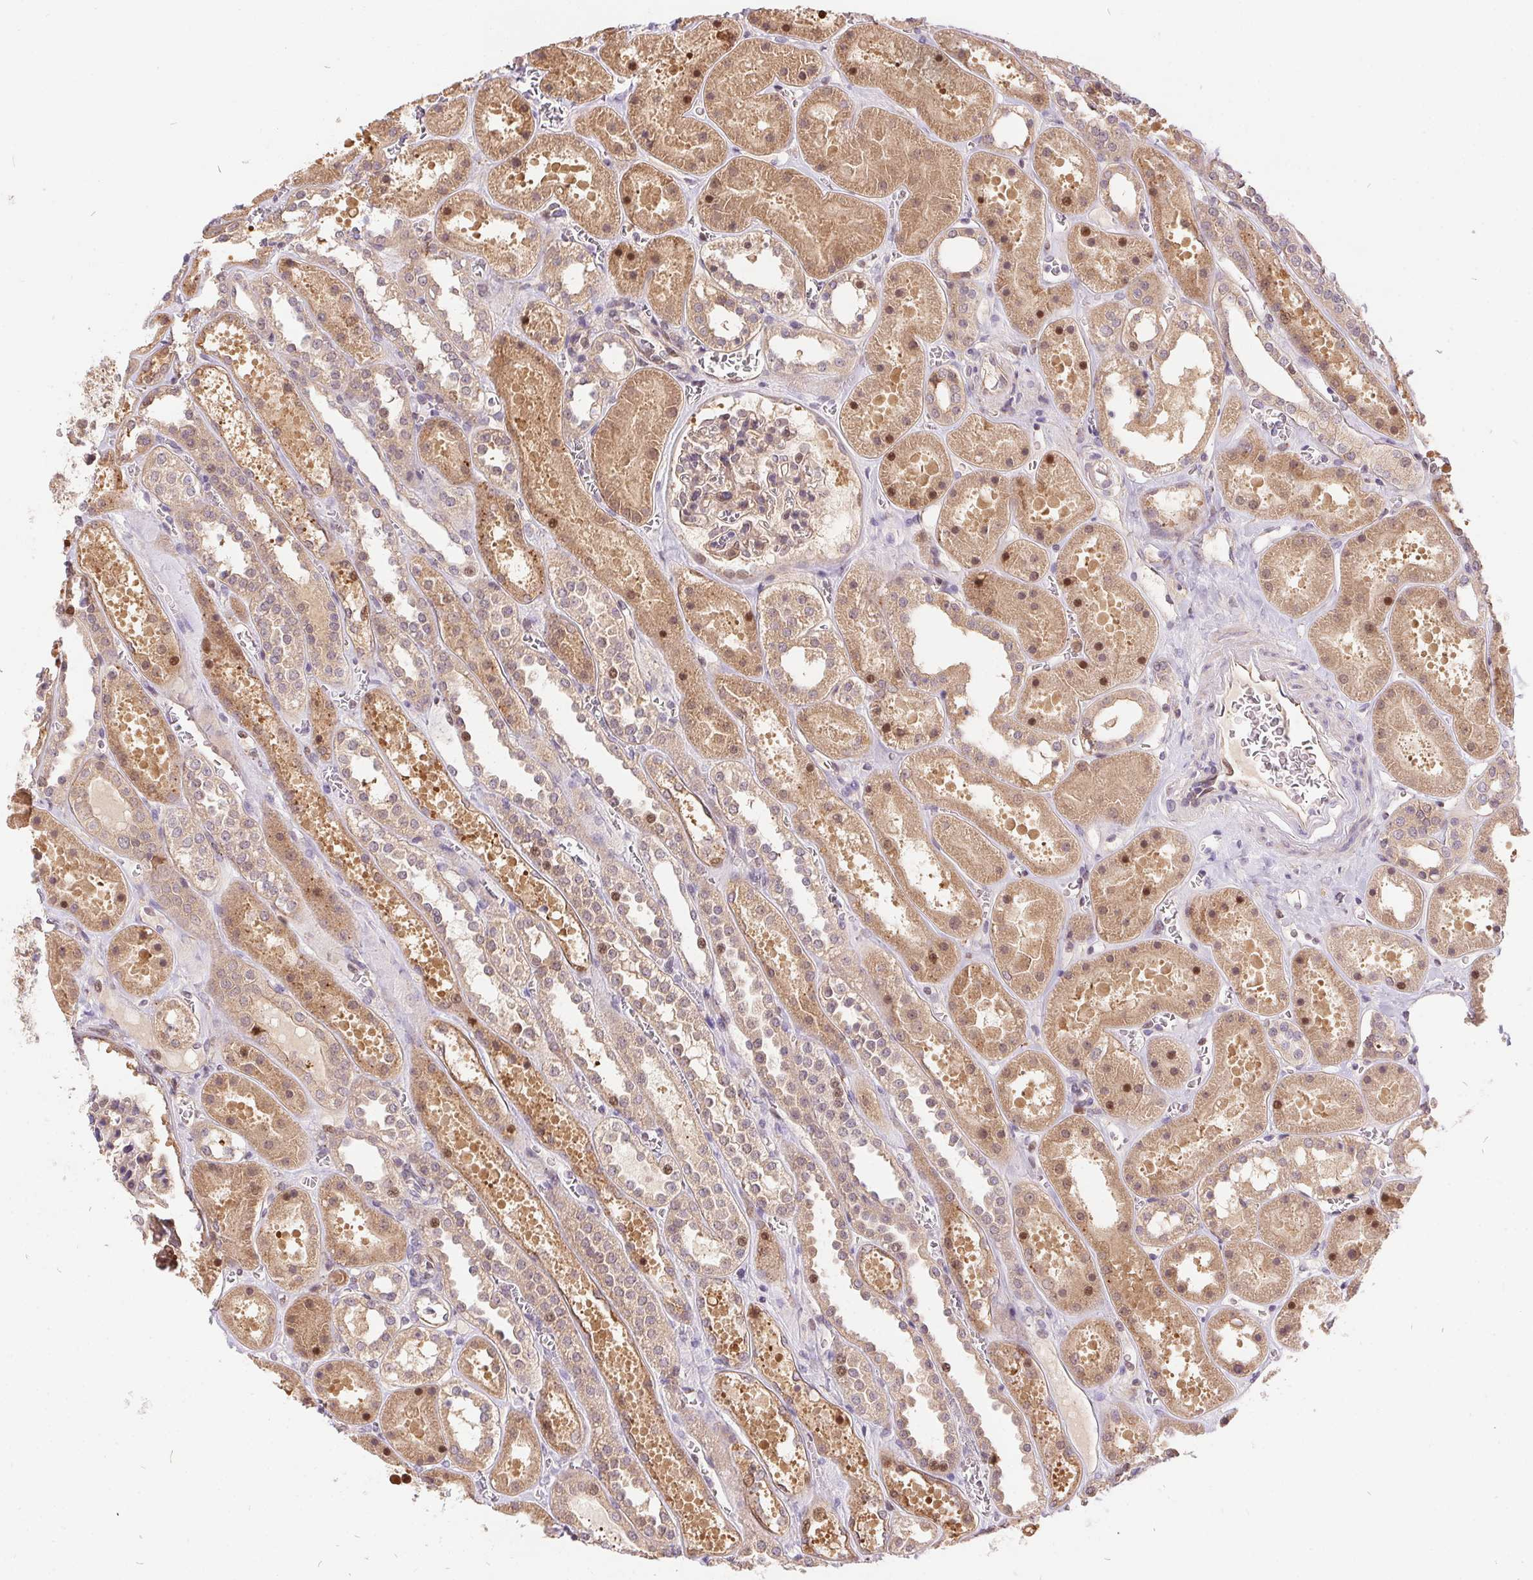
{"staining": {"intensity": "weak", "quantity": "25%-75%", "location": "cytoplasmic/membranous"}, "tissue": "kidney", "cell_type": "Cells in glomeruli", "image_type": "normal", "snomed": [{"axis": "morphology", "description": "Normal tissue, NOS"}, {"axis": "topography", "description": "Kidney"}], "caption": "Protein staining of benign kidney demonstrates weak cytoplasmic/membranous positivity in approximately 25%-75% of cells in glomeruli.", "gene": "NUDT16", "patient": {"sex": "female", "age": 41}}